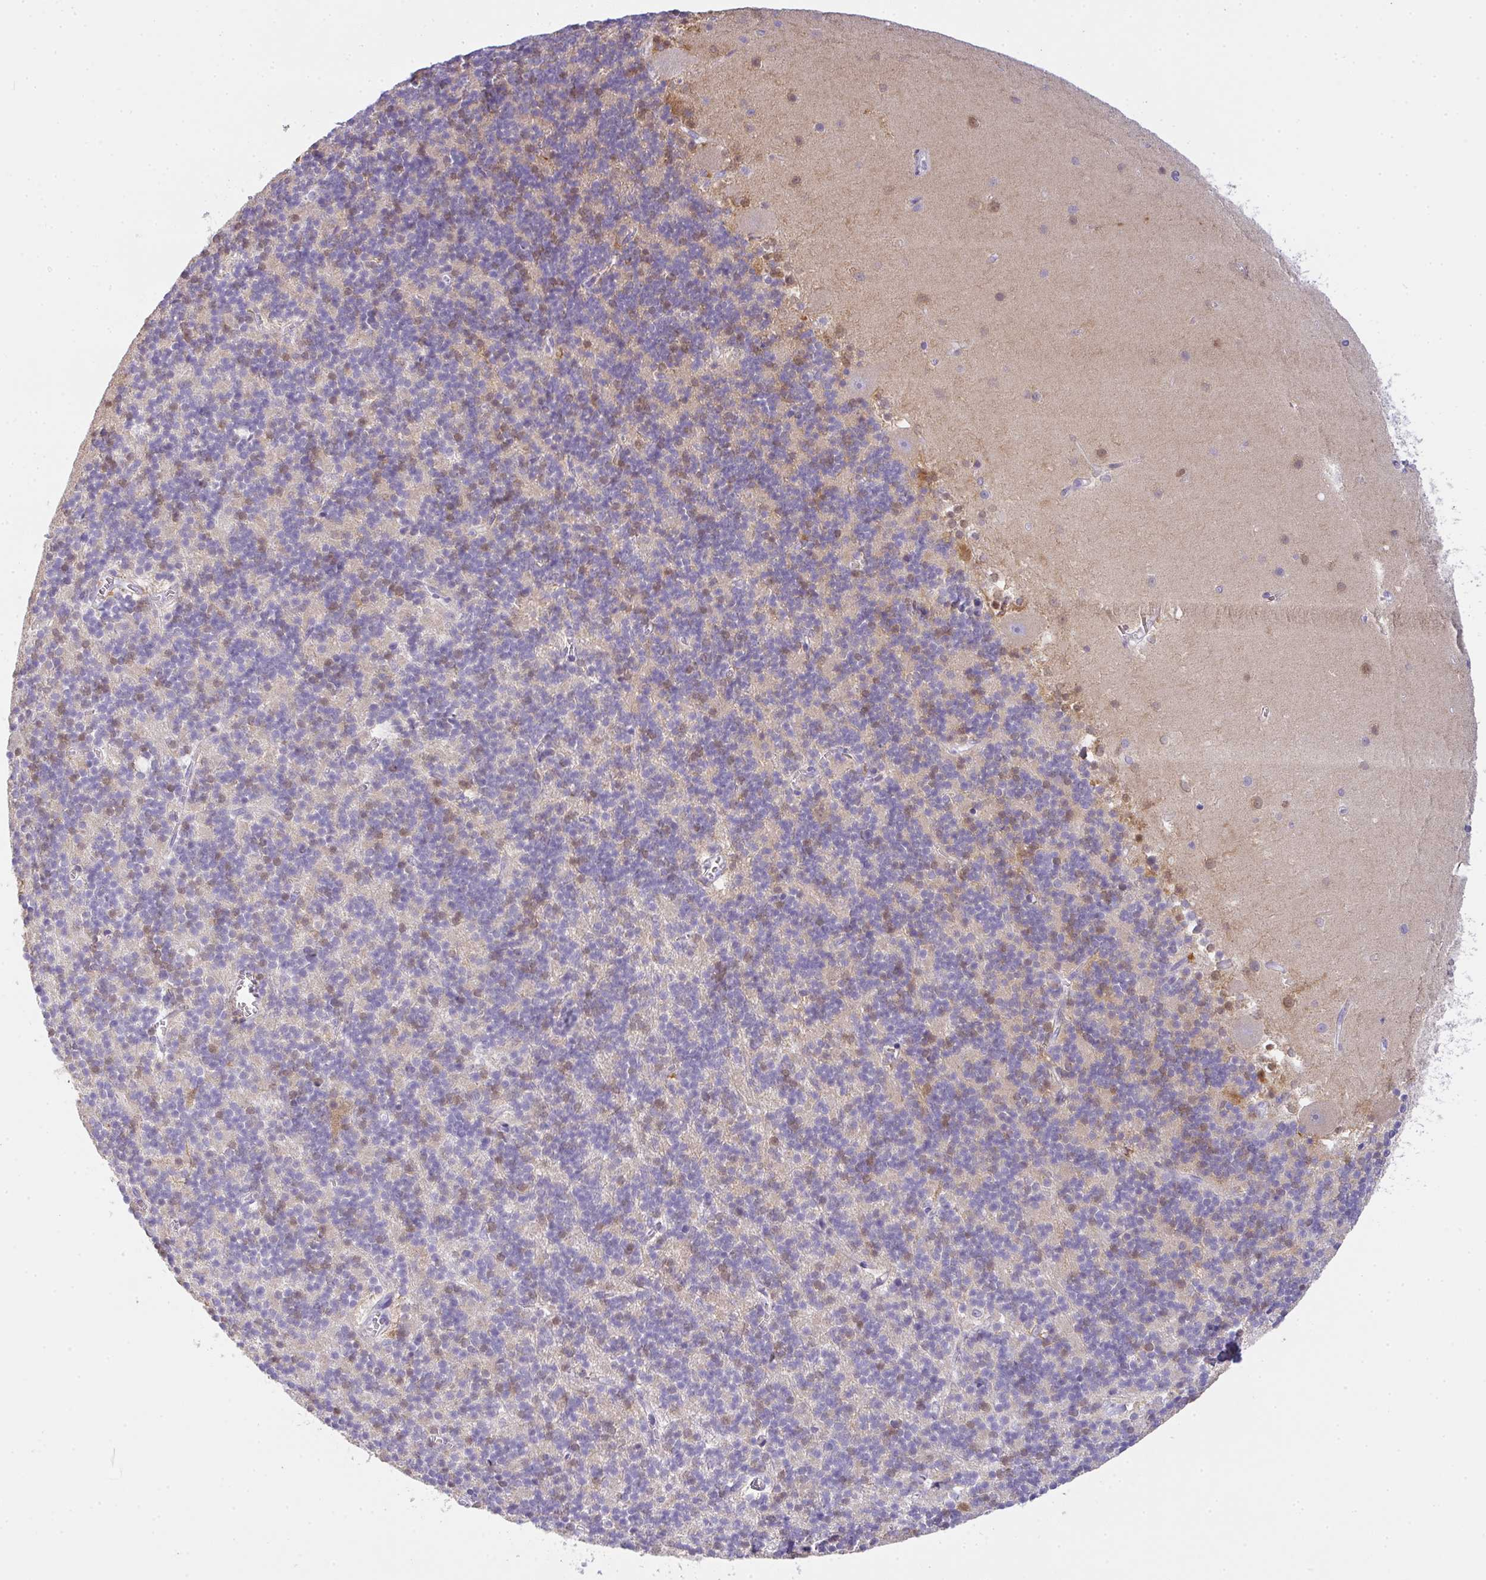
{"staining": {"intensity": "moderate", "quantity": "<25%", "location": "nuclear"}, "tissue": "cerebellum", "cell_type": "Cells in granular layer", "image_type": "normal", "snomed": [{"axis": "morphology", "description": "Normal tissue, NOS"}, {"axis": "topography", "description": "Cerebellum"}], "caption": "A micrograph of human cerebellum stained for a protein demonstrates moderate nuclear brown staining in cells in granular layer. (Stains: DAB in brown, nuclei in blue, Microscopy: brightfield microscopy at high magnification).", "gene": "COX7B", "patient": {"sex": "male", "age": 54}}